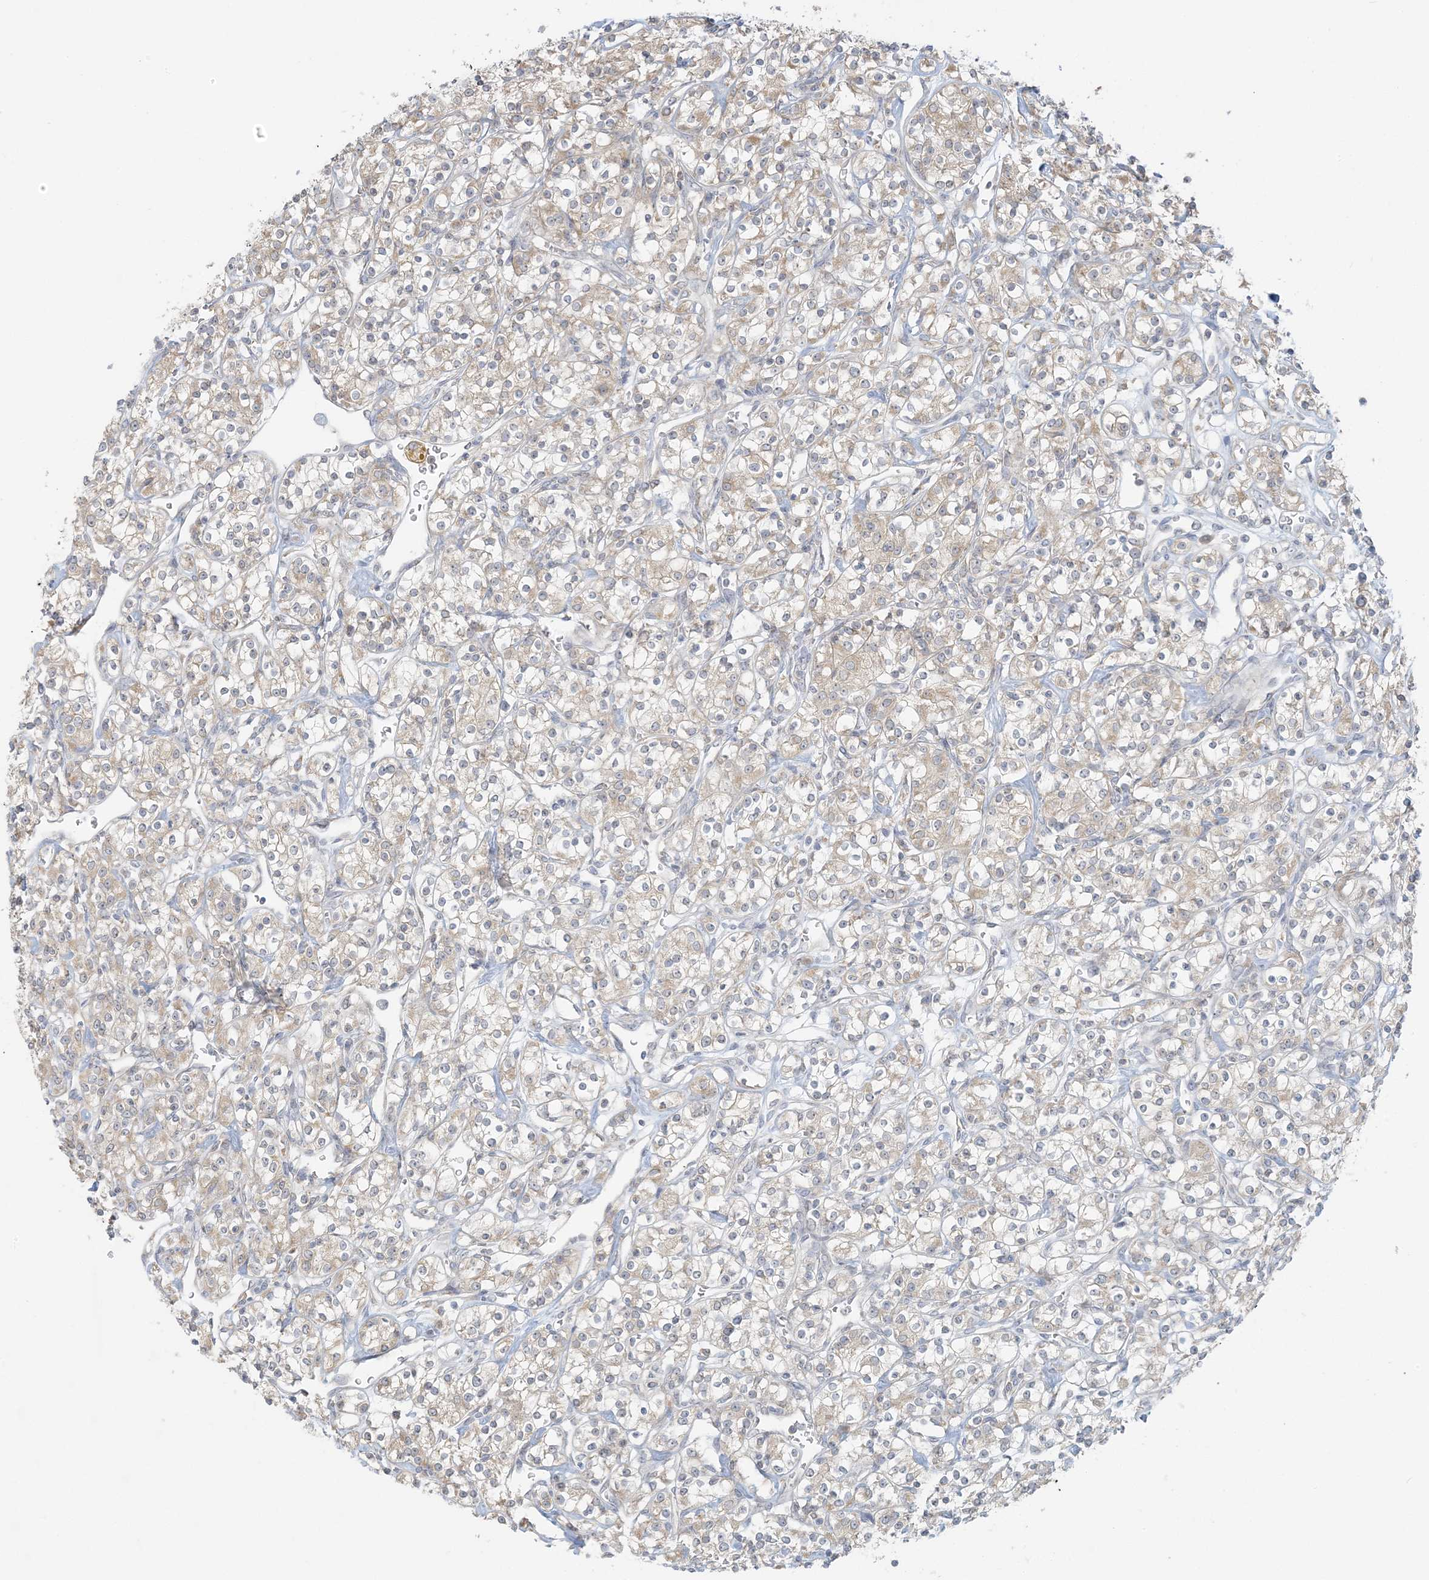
{"staining": {"intensity": "weak", "quantity": "25%-75%", "location": "cytoplasmic/membranous"}, "tissue": "renal cancer", "cell_type": "Tumor cells", "image_type": "cancer", "snomed": [{"axis": "morphology", "description": "Adenocarcinoma, NOS"}, {"axis": "topography", "description": "Kidney"}], "caption": "The histopathology image displays a brown stain indicating the presence of a protein in the cytoplasmic/membranous of tumor cells in adenocarcinoma (renal). Immunohistochemistry stains the protein in brown and the nuclei are stained blue.", "gene": "EEFSEC", "patient": {"sex": "male", "age": 77}}